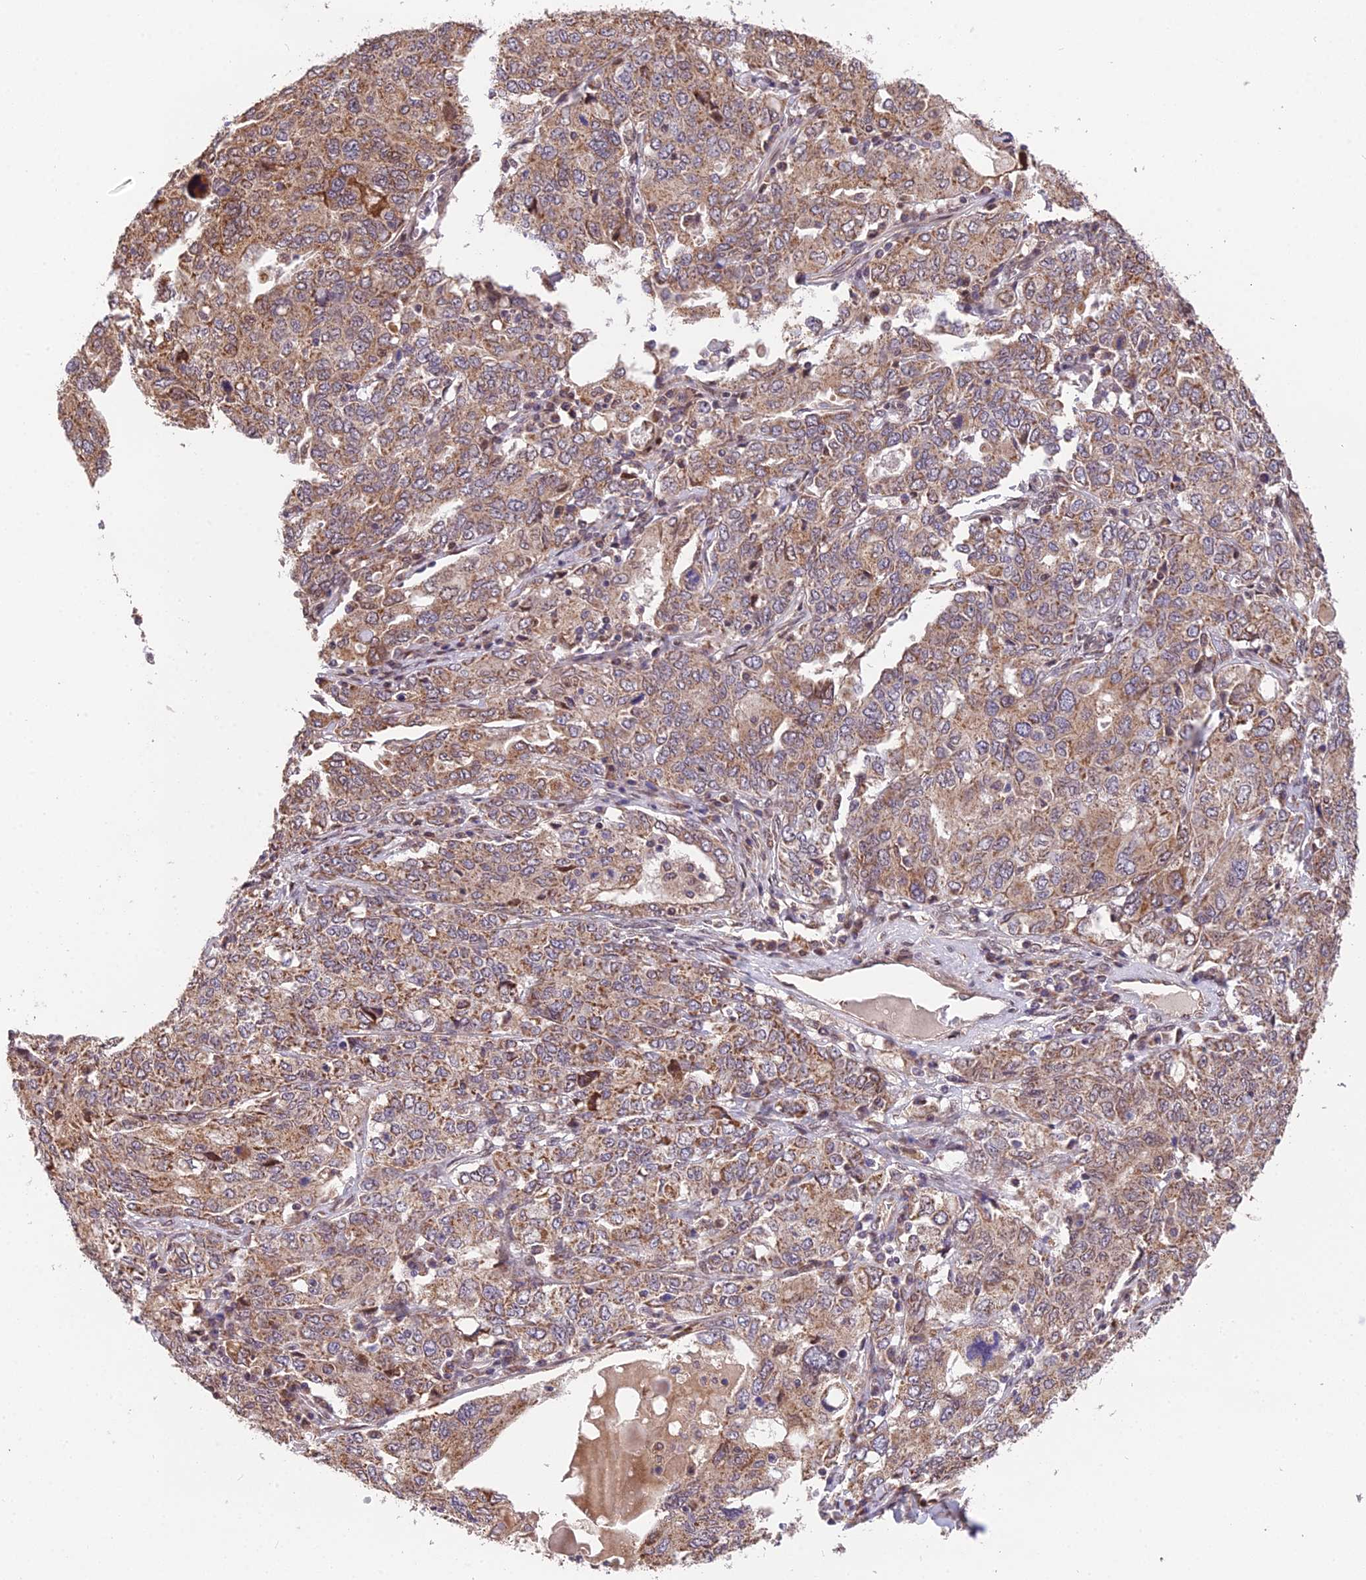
{"staining": {"intensity": "moderate", "quantity": ">75%", "location": "cytoplasmic/membranous"}, "tissue": "ovarian cancer", "cell_type": "Tumor cells", "image_type": "cancer", "snomed": [{"axis": "morphology", "description": "Carcinoma, endometroid"}, {"axis": "topography", "description": "Ovary"}], "caption": "This image shows ovarian cancer stained with immunohistochemistry to label a protein in brown. The cytoplasmic/membranous of tumor cells show moderate positivity for the protein. Nuclei are counter-stained blue.", "gene": "CYP2R1", "patient": {"sex": "female", "age": 62}}